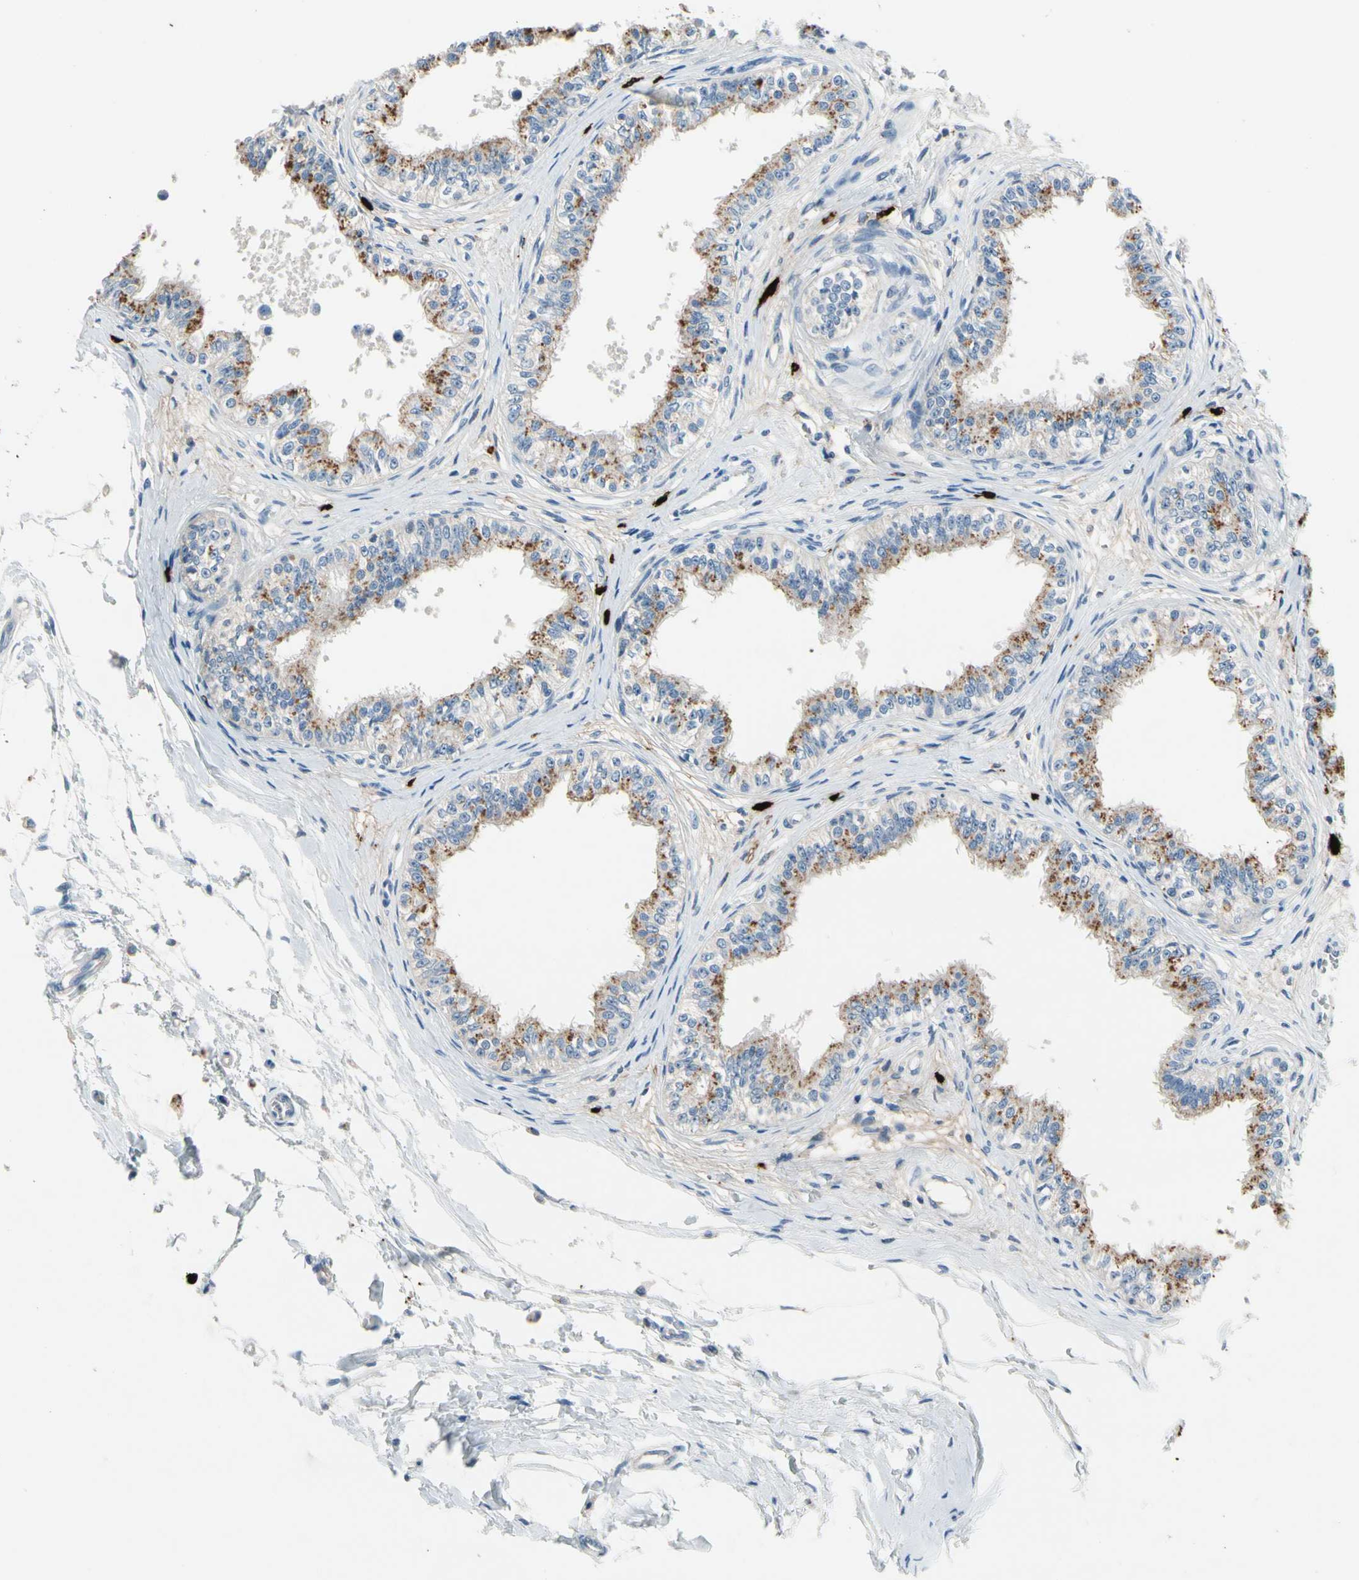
{"staining": {"intensity": "moderate", "quantity": "25%-75%", "location": "cytoplasmic/membranous"}, "tissue": "epididymis", "cell_type": "Glandular cells", "image_type": "normal", "snomed": [{"axis": "morphology", "description": "Normal tissue, NOS"}, {"axis": "morphology", "description": "Adenocarcinoma, metastatic, NOS"}, {"axis": "topography", "description": "Testis"}, {"axis": "topography", "description": "Epididymis"}], "caption": "Epididymis stained with IHC exhibits moderate cytoplasmic/membranous expression in about 25%-75% of glandular cells. The protein is stained brown, and the nuclei are stained in blue (DAB IHC with brightfield microscopy, high magnification).", "gene": "CPA3", "patient": {"sex": "male", "age": 26}}